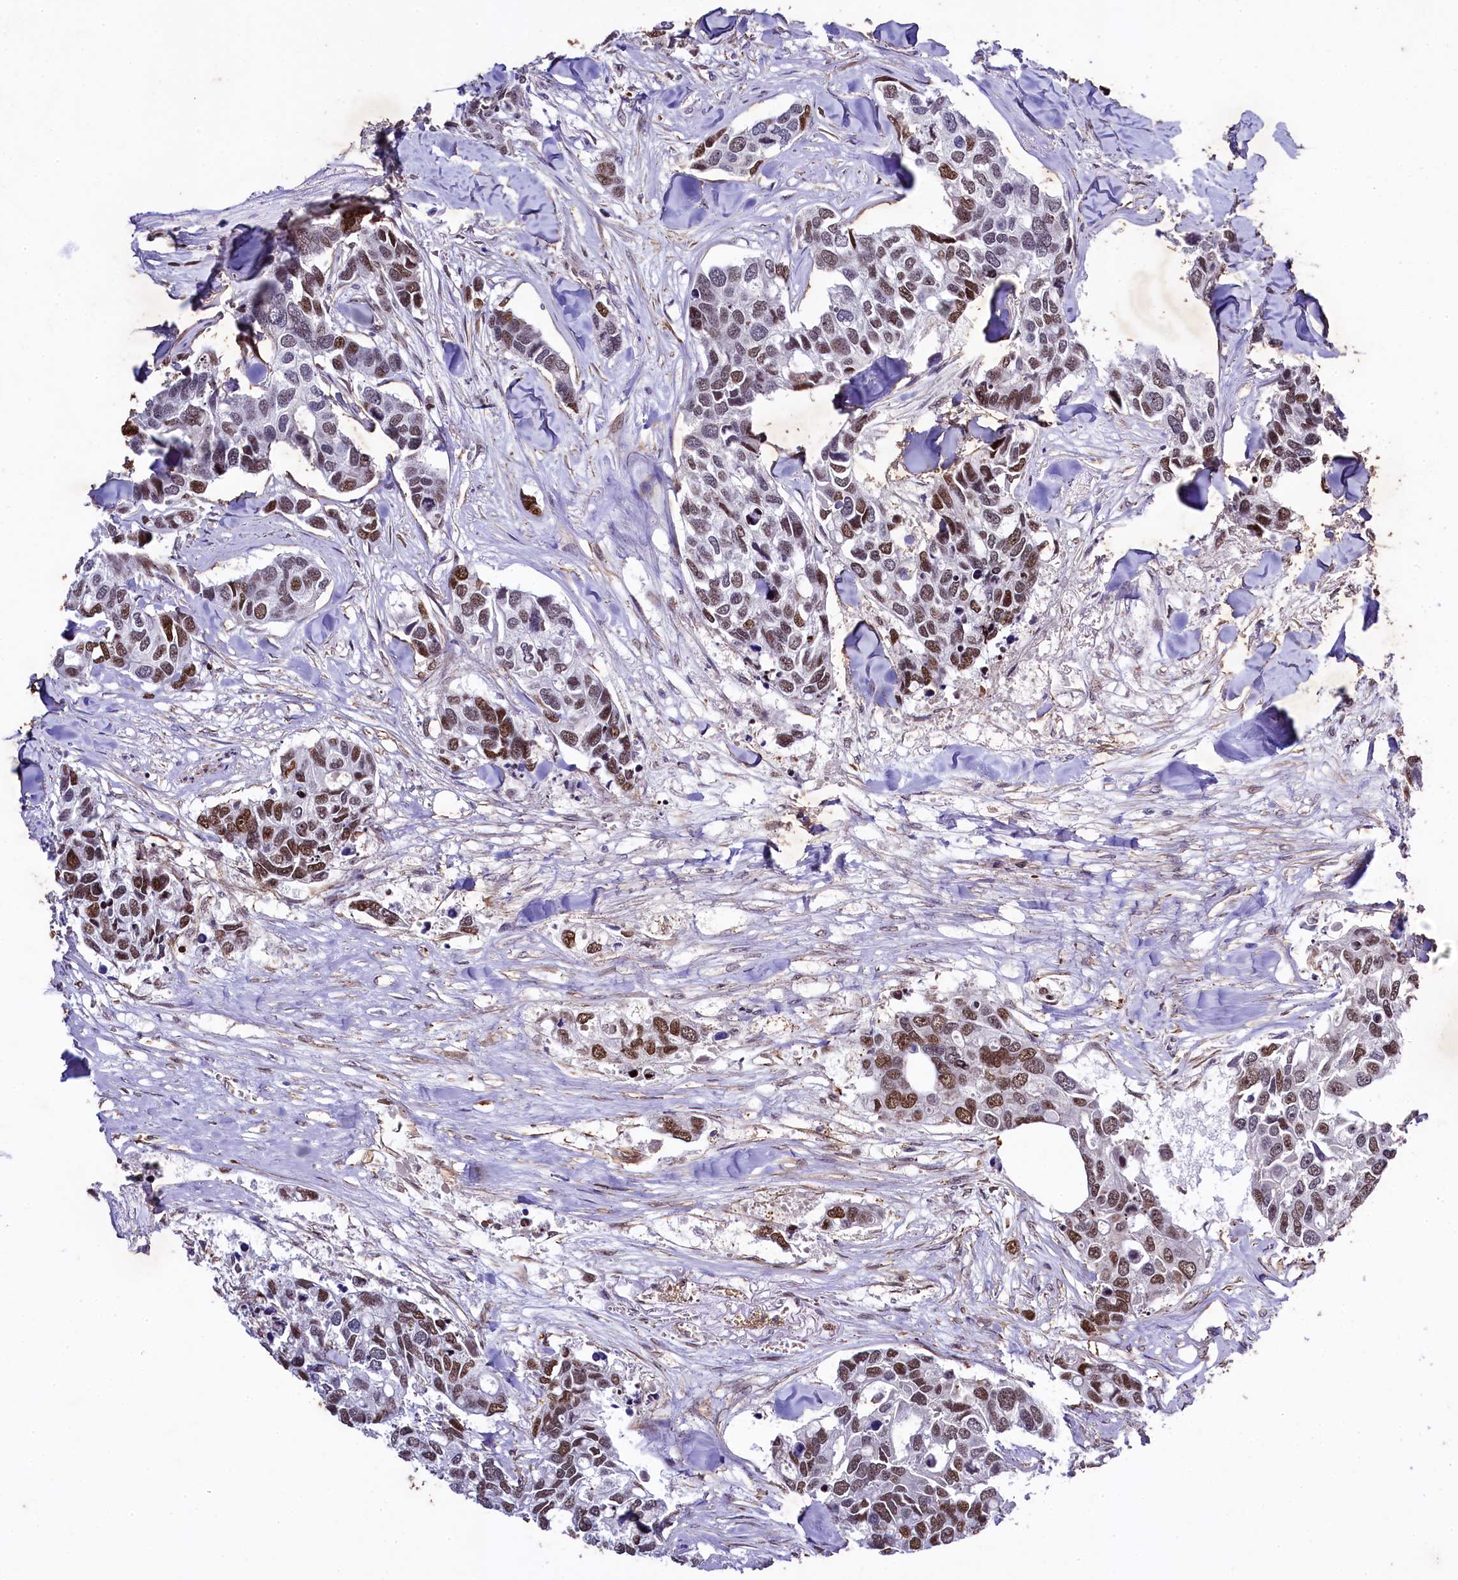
{"staining": {"intensity": "moderate", "quantity": "25%-75%", "location": "nuclear"}, "tissue": "breast cancer", "cell_type": "Tumor cells", "image_type": "cancer", "snomed": [{"axis": "morphology", "description": "Duct carcinoma"}, {"axis": "topography", "description": "Breast"}], "caption": "Protein positivity by IHC shows moderate nuclear positivity in about 25%-75% of tumor cells in breast infiltrating ductal carcinoma.", "gene": "SAMD10", "patient": {"sex": "female", "age": 83}}